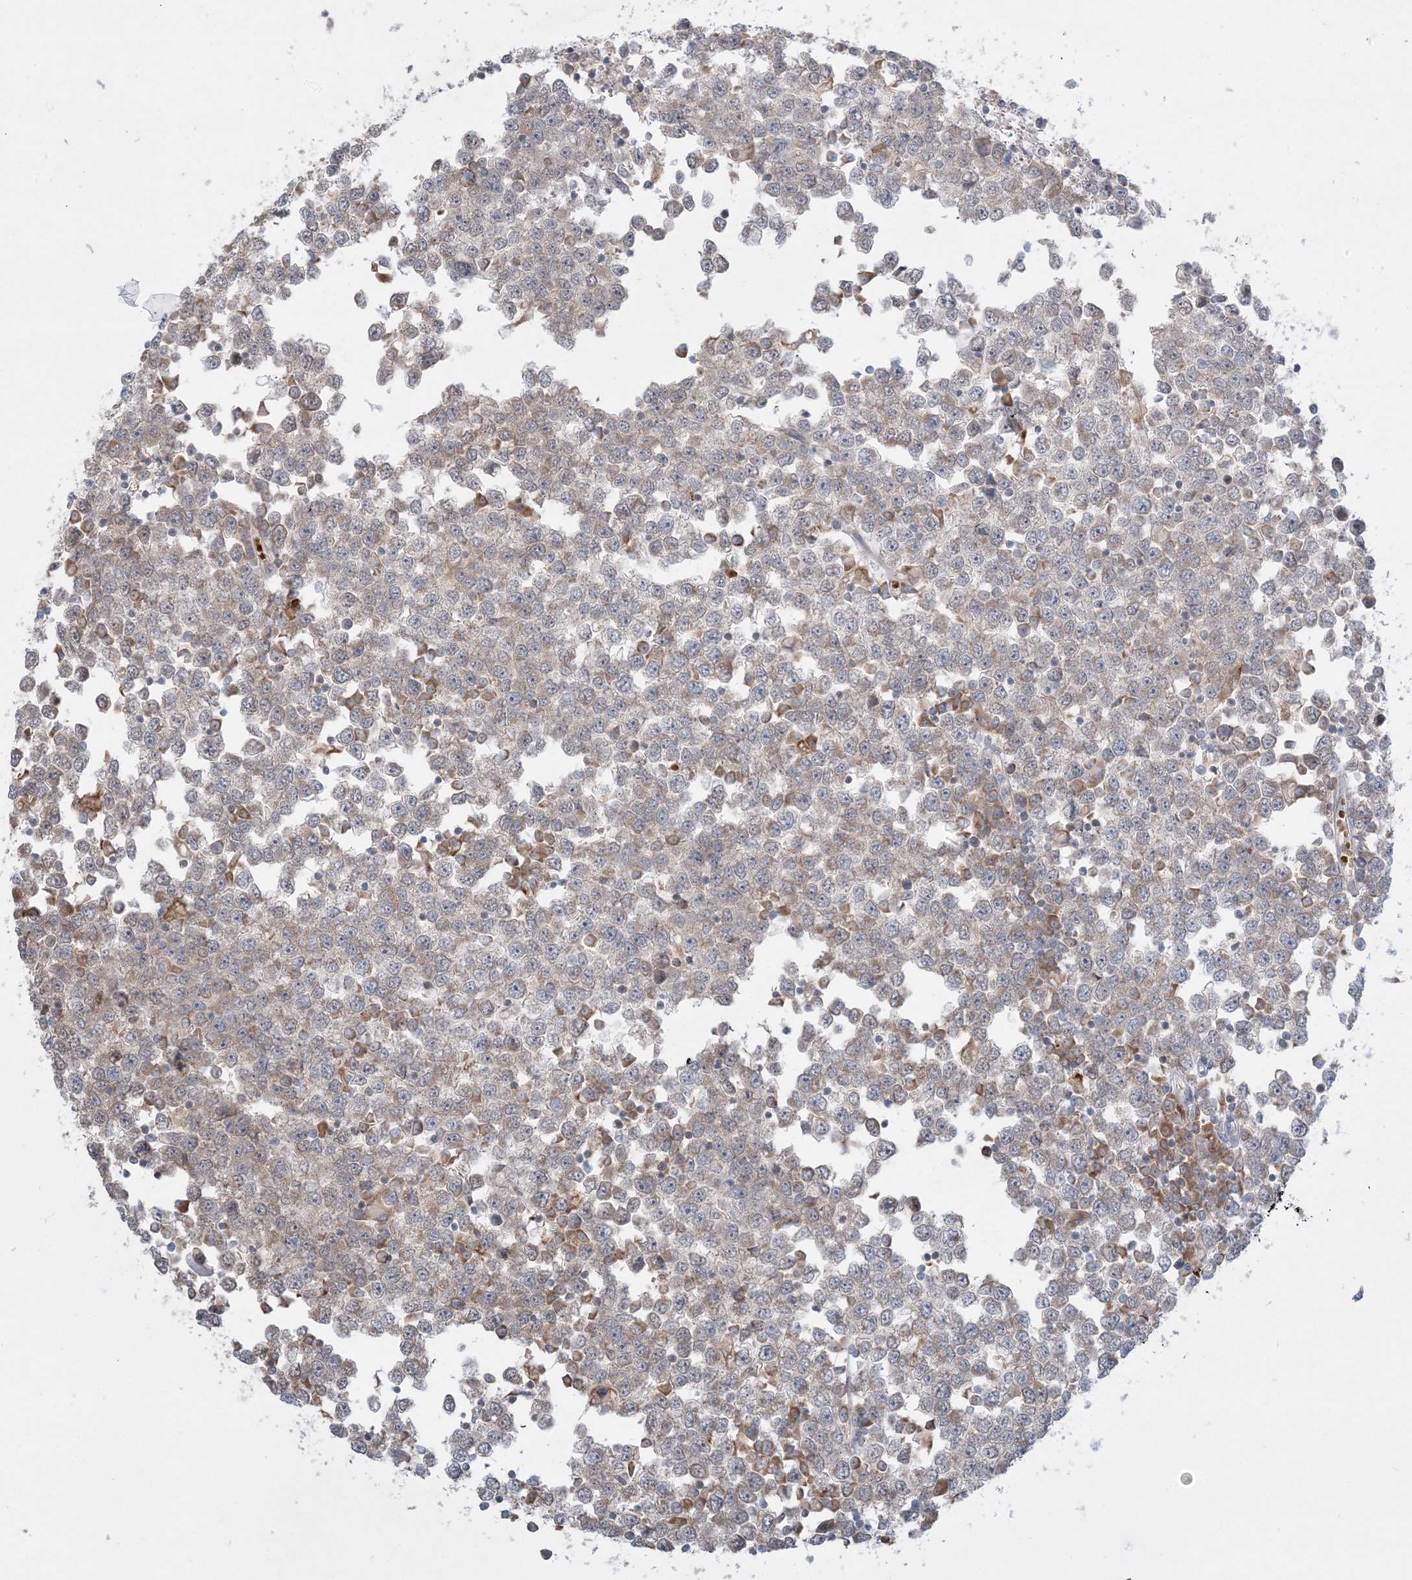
{"staining": {"intensity": "weak", "quantity": "25%-75%", "location": "cytoplasmic/membranous"}, "tissue": "testis cancer", "cell_type": "Tumor cells", "image_type": "cancer", "snomed": [{"axis": "morphology", "description": "Seminoma, NOS"}, {"axis": "topography", "description": "Testis"}], "caption": "This is a micrograph of IHC staining of seminoma (testis), which shows weak staining in the cytoplasmic/membranous of tumor cells.", "gene": "MMGT1", "patient": {"sex": "male", "age": 65}}